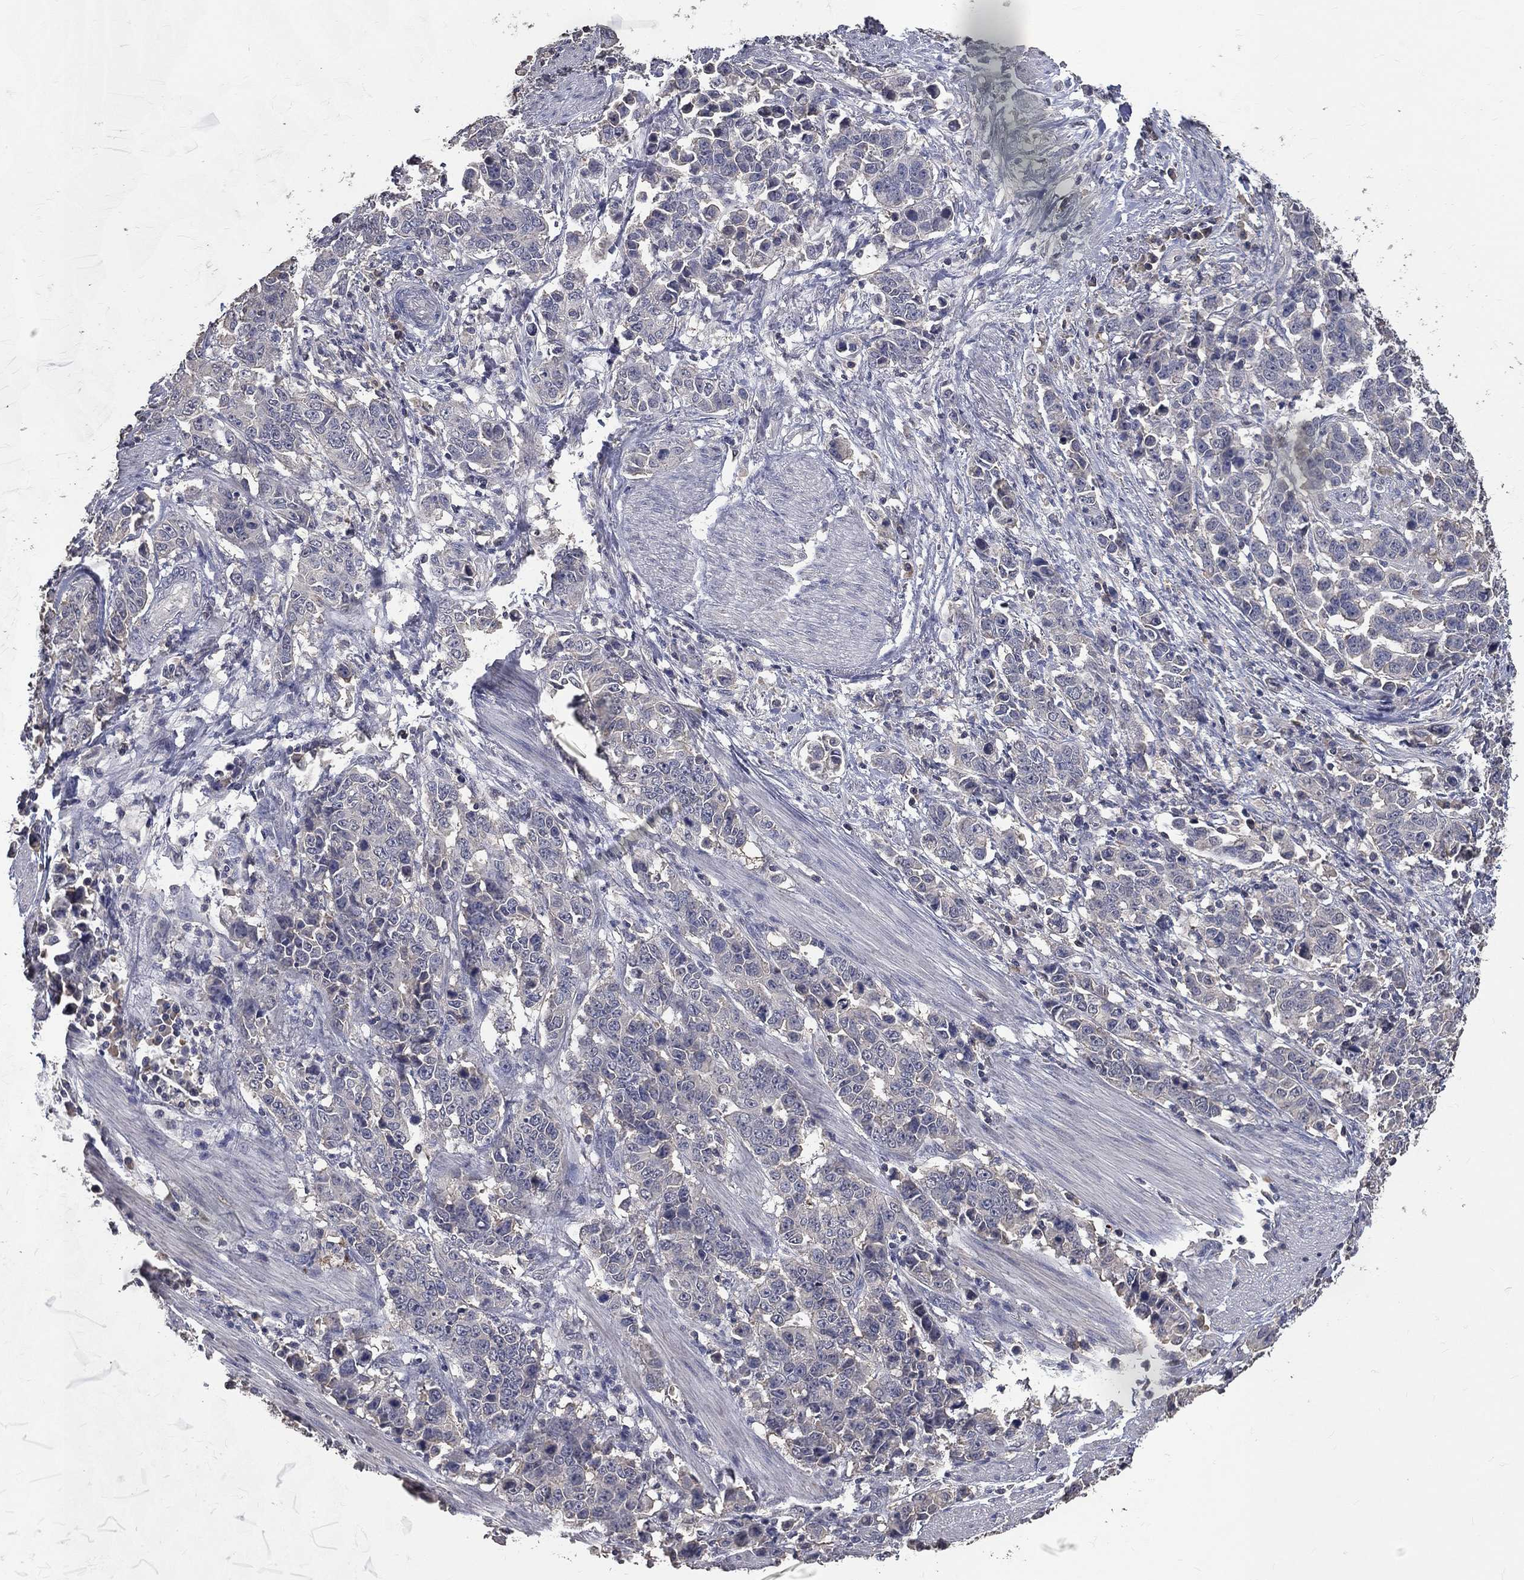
{"staining": {"intensity": "negative", "quantity": "none", "location": "none"}, "tissue": "stomach cancer", "cell_type": "Tumor cells", "image_type": "cancer", "snomed": [{"axis": "morphology", "description": "Adenocarcinoma, NOS"}, {"axis": "topography", "description": "Stomach, upper"}], "caption": "Human stomach adenocarcinoma stained for a protein using IHC demonstrates no expression in tumor cells.", "gene": "SNAP25", "patient": {"sex": "male", "age": 69}}